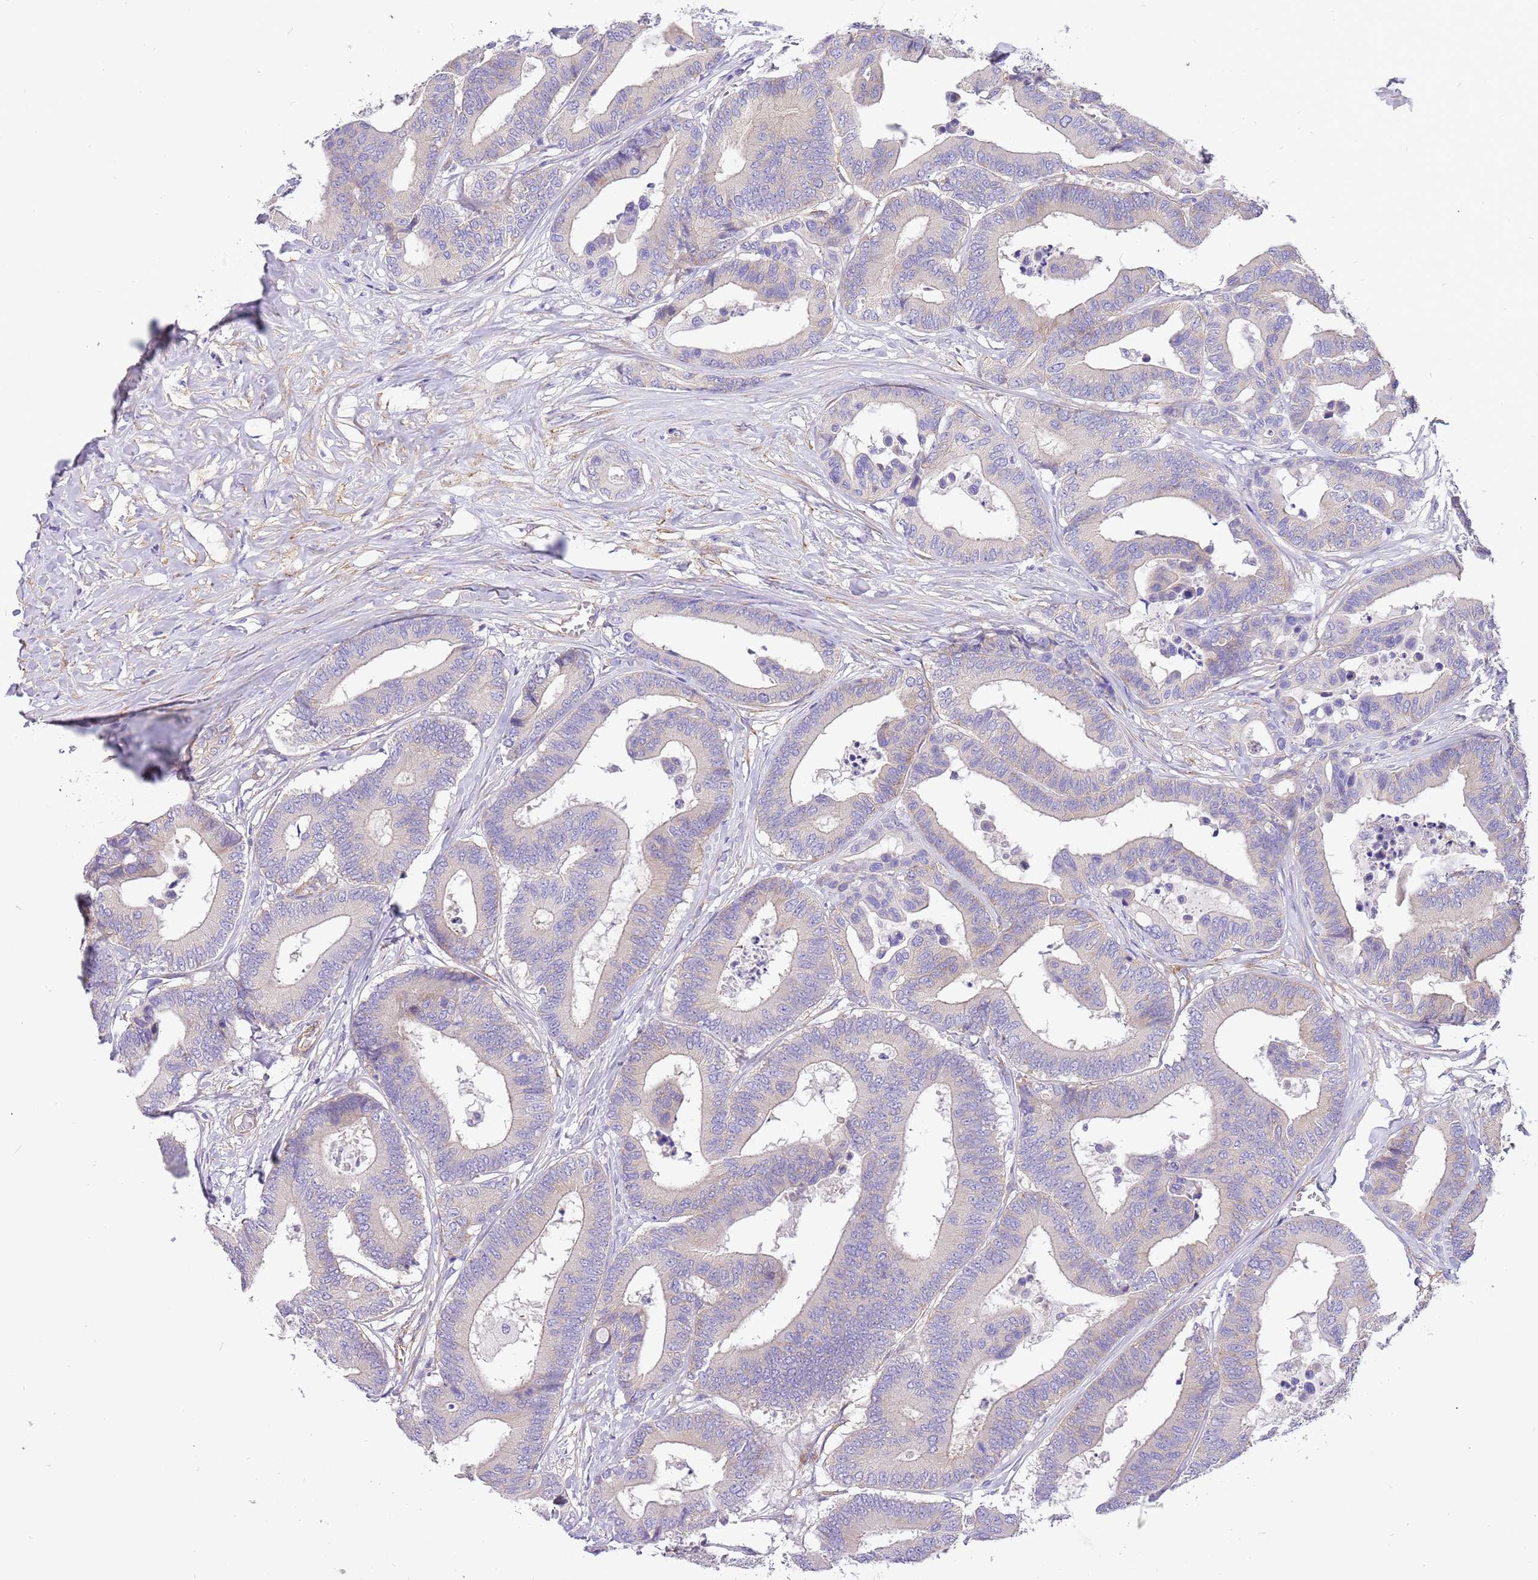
{"staining": {"intensity": "negative", "quantity": "none", "location": "none"}, "tissue": "colorectal cancer", "cell_type": "Tumor cells", "image_type": "cancer", "snomed": [{"axis": "morphology", "description": "Normal tissue, NOS"}, {"axis": "morphology", "description": "Adenocarcinoma, NOS"}, {"axis": "topography", "description": "Colon"}], "caption": "Immunohistochemical staining of colorectal adenocarcinoma reveals no significant positivity in tumor cells. (Brightfield microscopy of DAB (3,3'-diaminobenzidine) IHC at high magnification).", "gene": "SERINC3", "patient": {"sex": "male", "age": 82}}